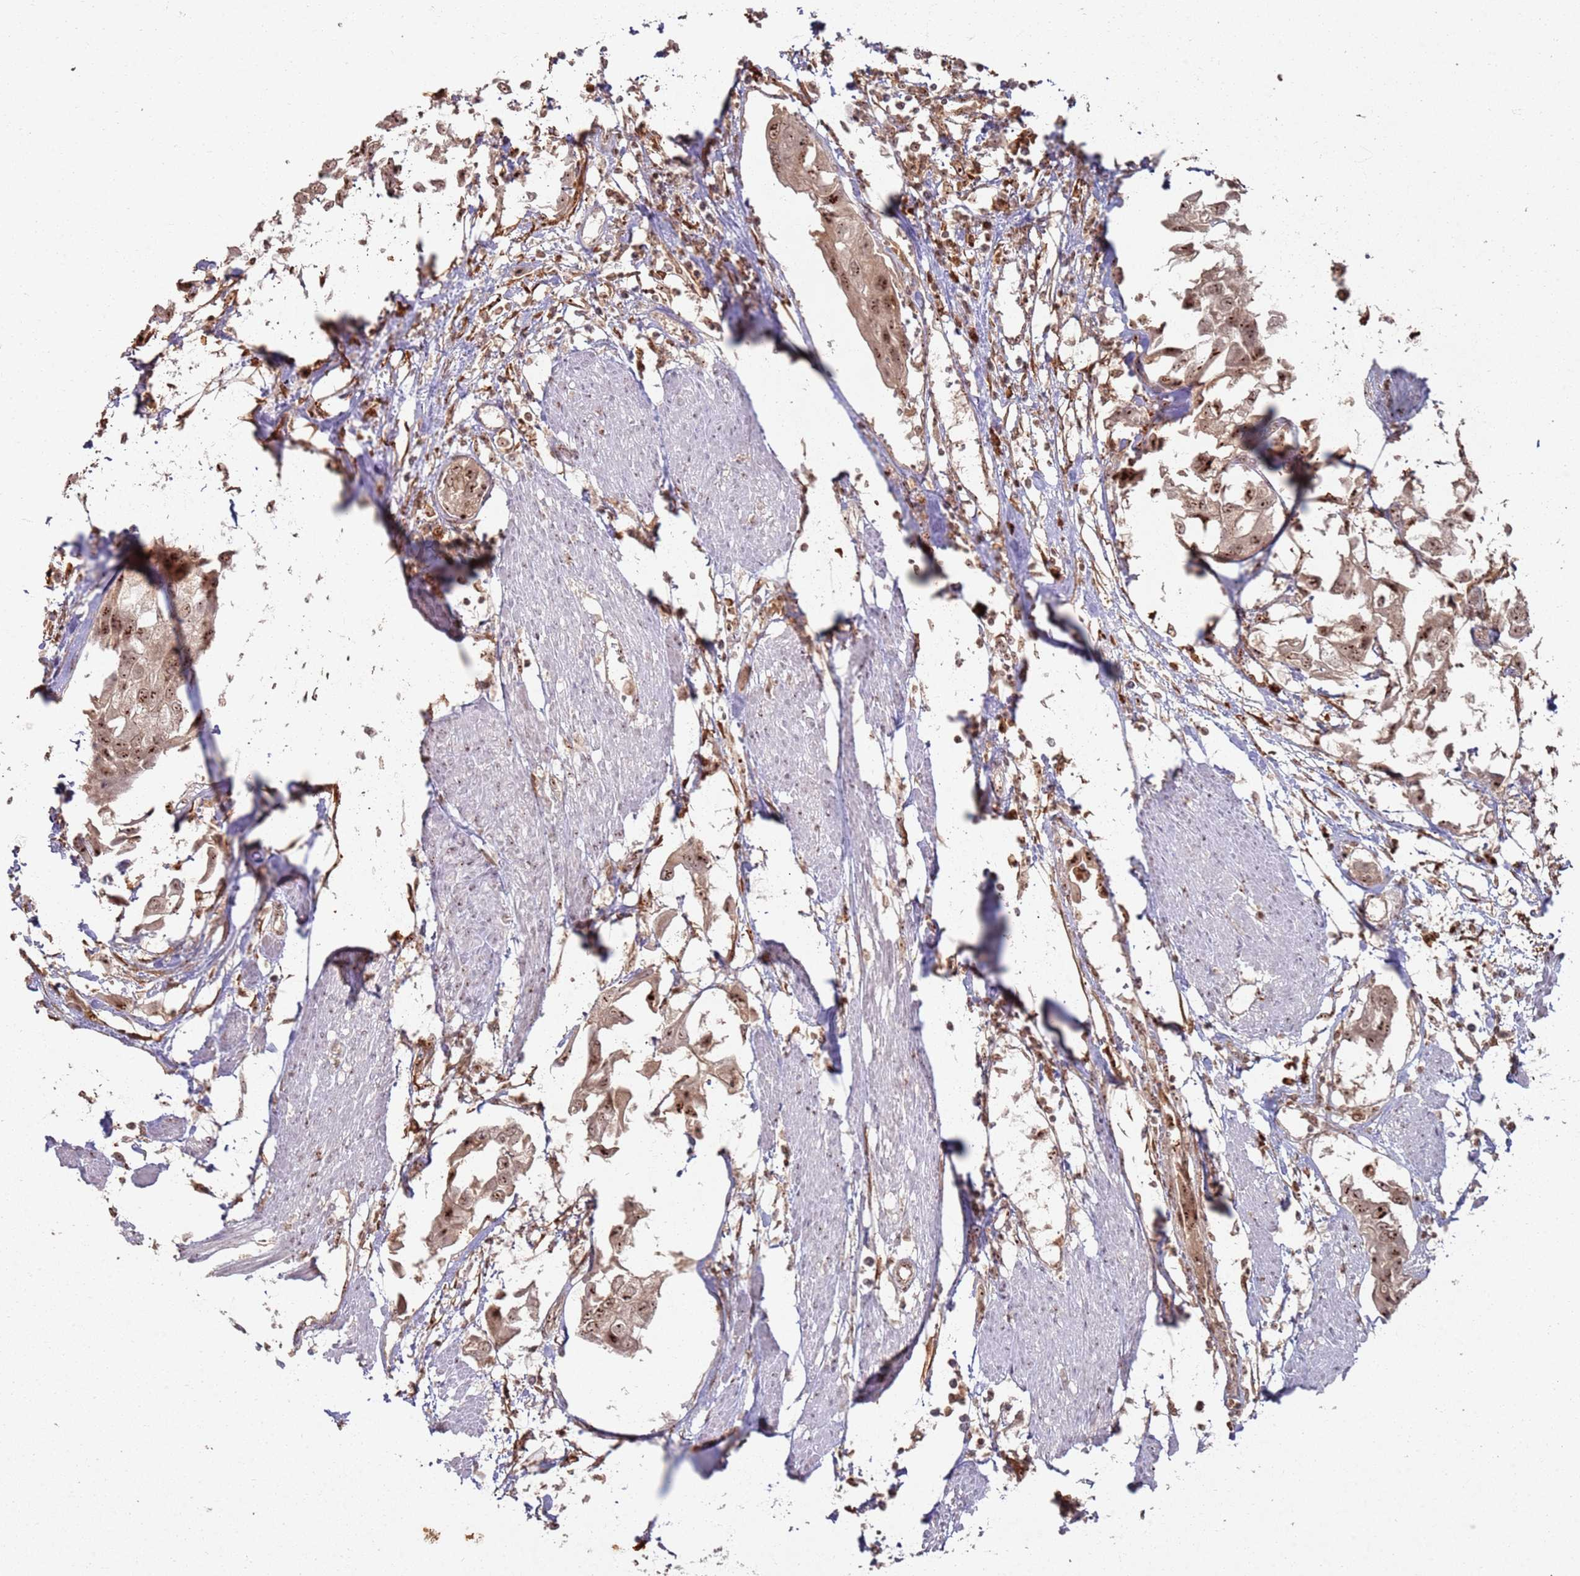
{"staining": {"intensity": "moderate", "quantity": ">75%", "location": "cytoplasmic/membranous,nuclear"}, "tissue": "urothelial cancer", "cell_type": "Tumor cells", "image_type": "cancer", "snomed": [{"axis": "morphology", "description": "Urothelial carcinoma, High grade"}, {"axis": "topography", "description": "Urinary bladder"}], "caption": "Tumor cells demonstrate moderate cytoplasmic/membranous and nuclear positivity in approximately >75% of cells in urothelial cancer.", "gene": "UTP11", "patient": {"sex": "male", "age": 64}}